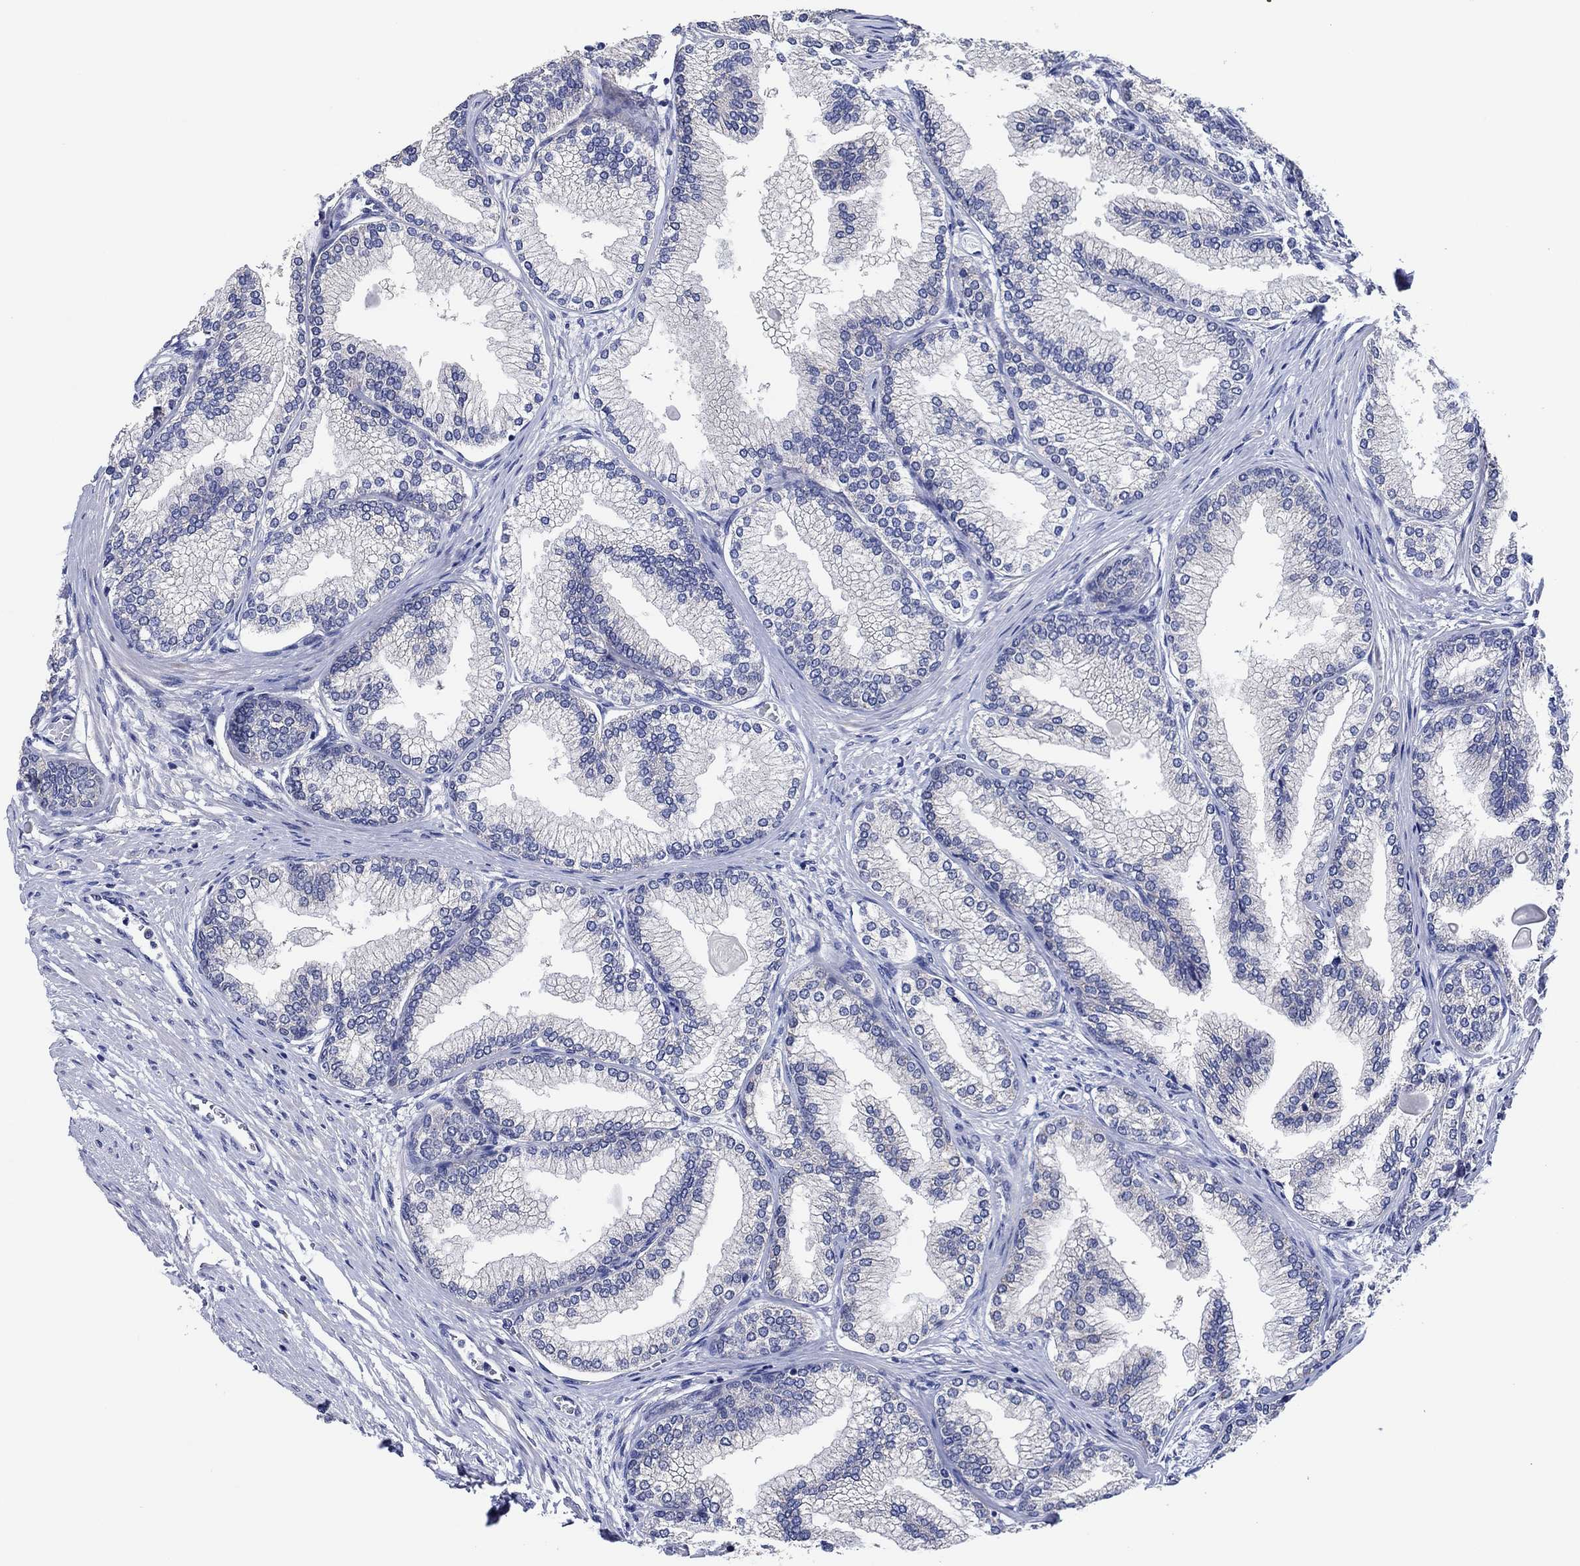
{"staining": {"intensity": "negative", "quantity": "none", "location": "none"}, "tissue": "prostate", "cell_type": "Glandular cells", "image_type": "normal", "snomed": [{"axis": "morphology", "description": "Normal tissue, NOS"}, {"axis": "topography", "description": "Prostate"}], "caption": "High power microscopy photomicrograph of an immunohistochemistry (IHC) histopathology image of unremarkable prostate, revealing no significant expression in glandular cells.", "gene": "PRRT3", "patient": {"sex": "male", "age": 72}}